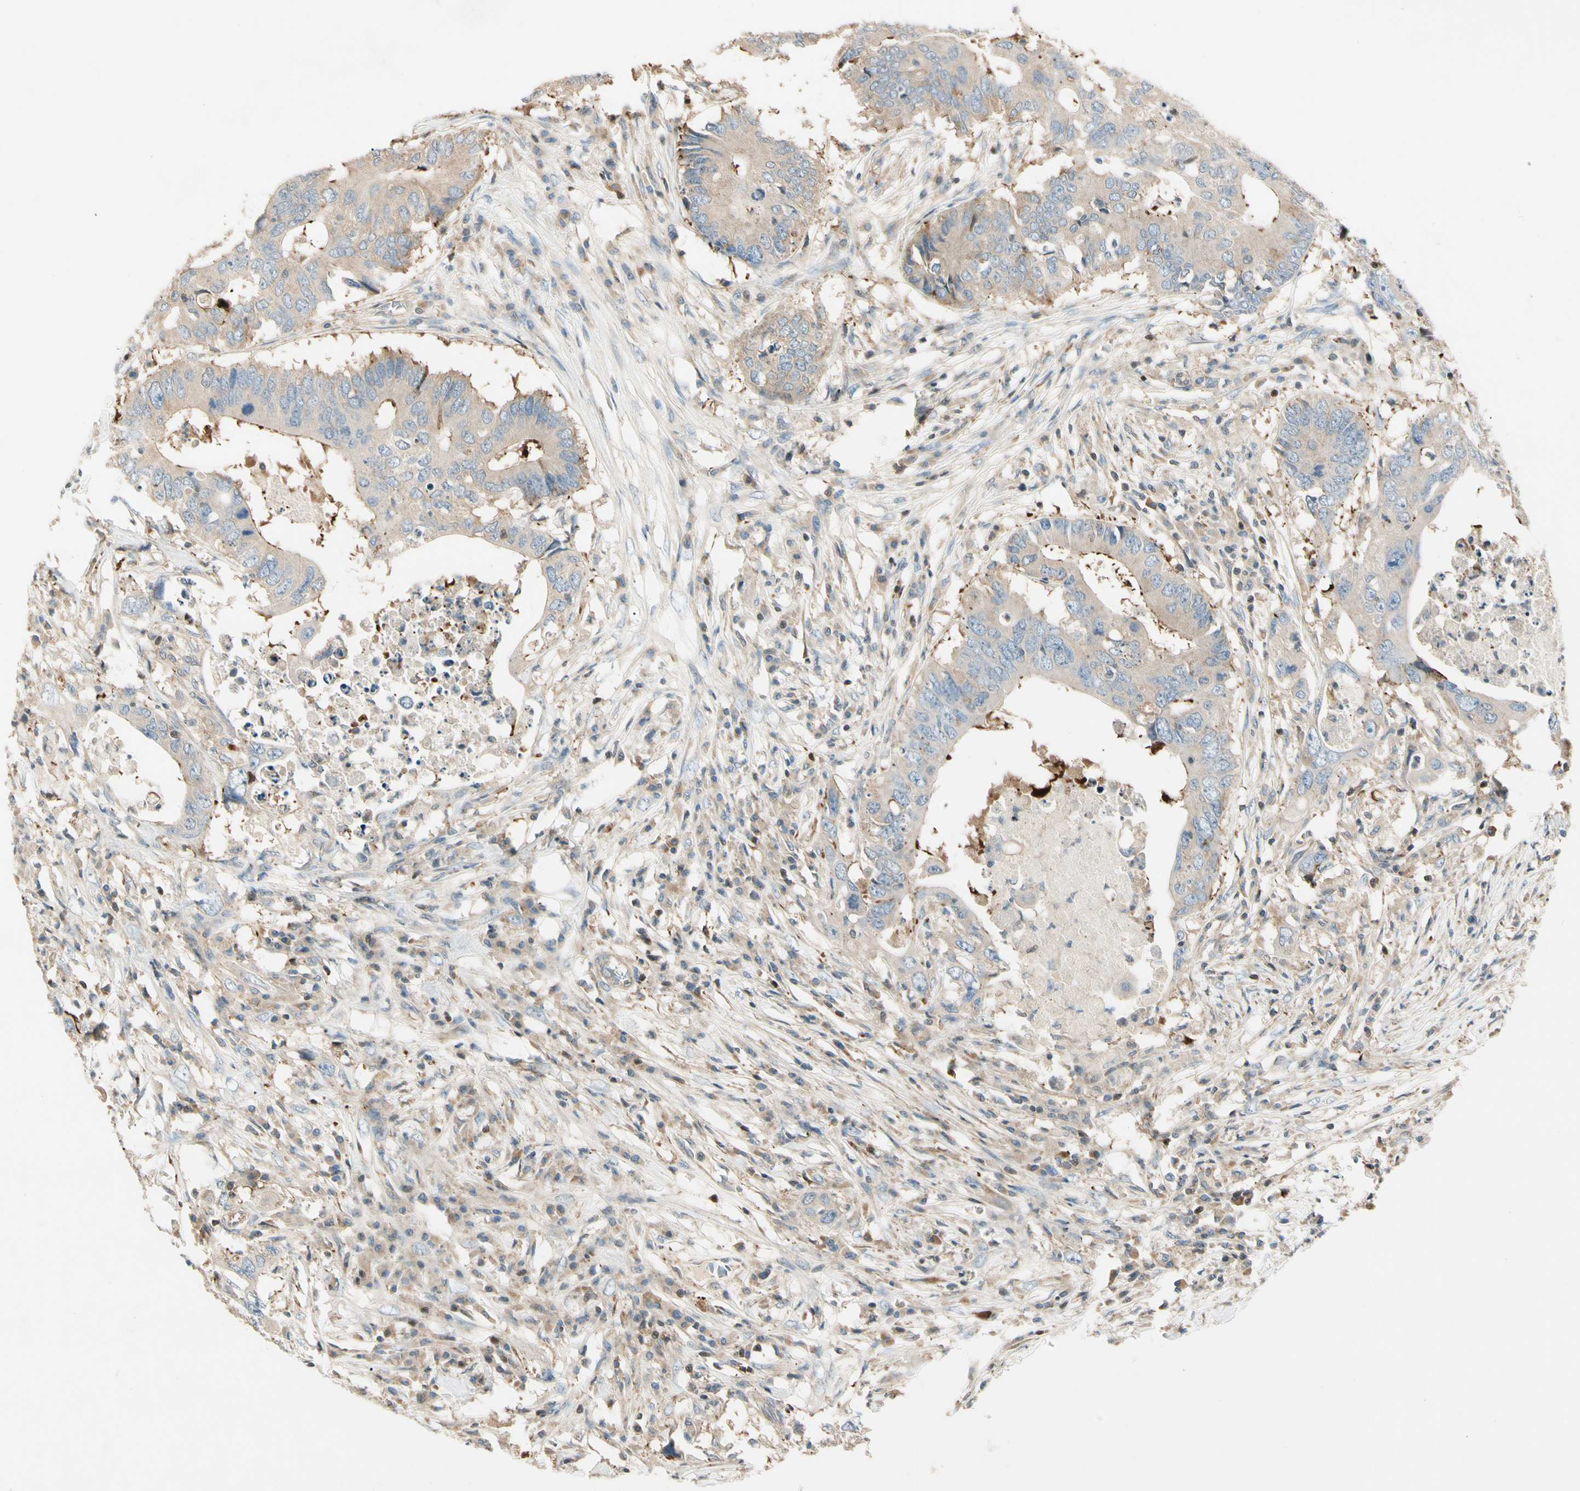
{"staining": {"intensity": "weak", "quantity": ">75%", "location": "cytoplasmic/membranous"}, "tissue": "colorectal cancer", "cell_type": "Tumor cells", "image_type": "cancer", "snomed": [{"axis": "morphology", "description": "Adenocarcinoma, NOS"}, {"axis": "topography", "description": "Colon"}], "caption": "Immunohistochemical staining of human adenocarcinoma (colorectal) demonstrates low levels of weak cytoplasmic/membranous staining in approximately >75% of tumor cells.", "gene": "CDH6", "patient": {"sex": "male", "age": 71}}